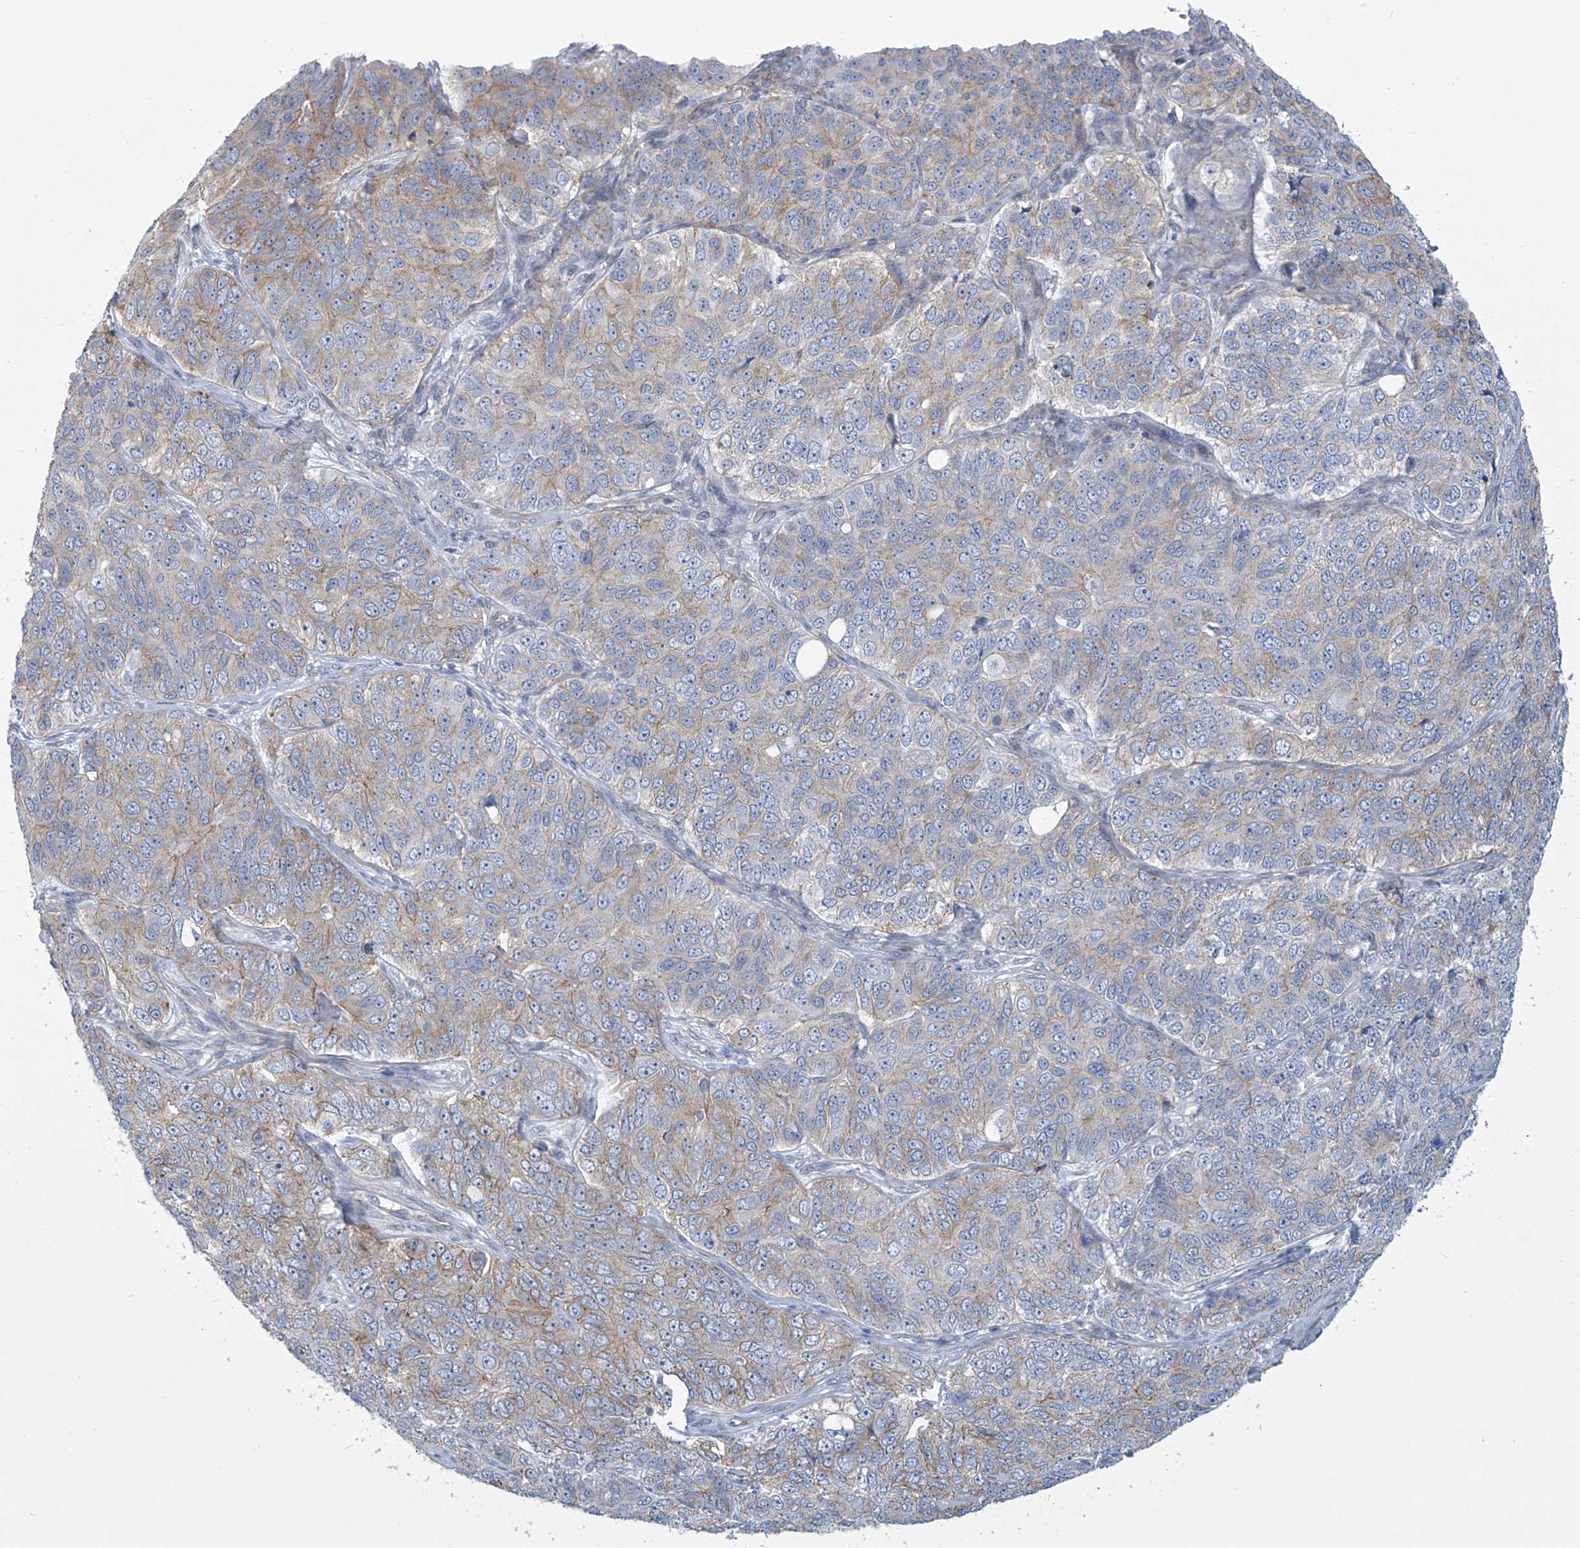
{"staining": {"intensity": "weak", "quantity": "<25%", "location": "cytoplasmic/membranous"}, "tissue": "ovarian cancer", "cell_type": "Tumor cells", "image_type": "cancer", "snomed": [{"axis": "morphology", "description": "Carcinoma, endometroid"}, {"axis": "topography", "description": "Ovary"}], "caption": "High magnification brightfield microscopy of ovarian cancer stained with DAB (3,3'-diaminobenzidine) (brown) and counterstained with hematoxylin (blue): tumor cells show no significant positivity.", "gene": "ABHD13", "patient": {"sex": "female", "age": 51}}